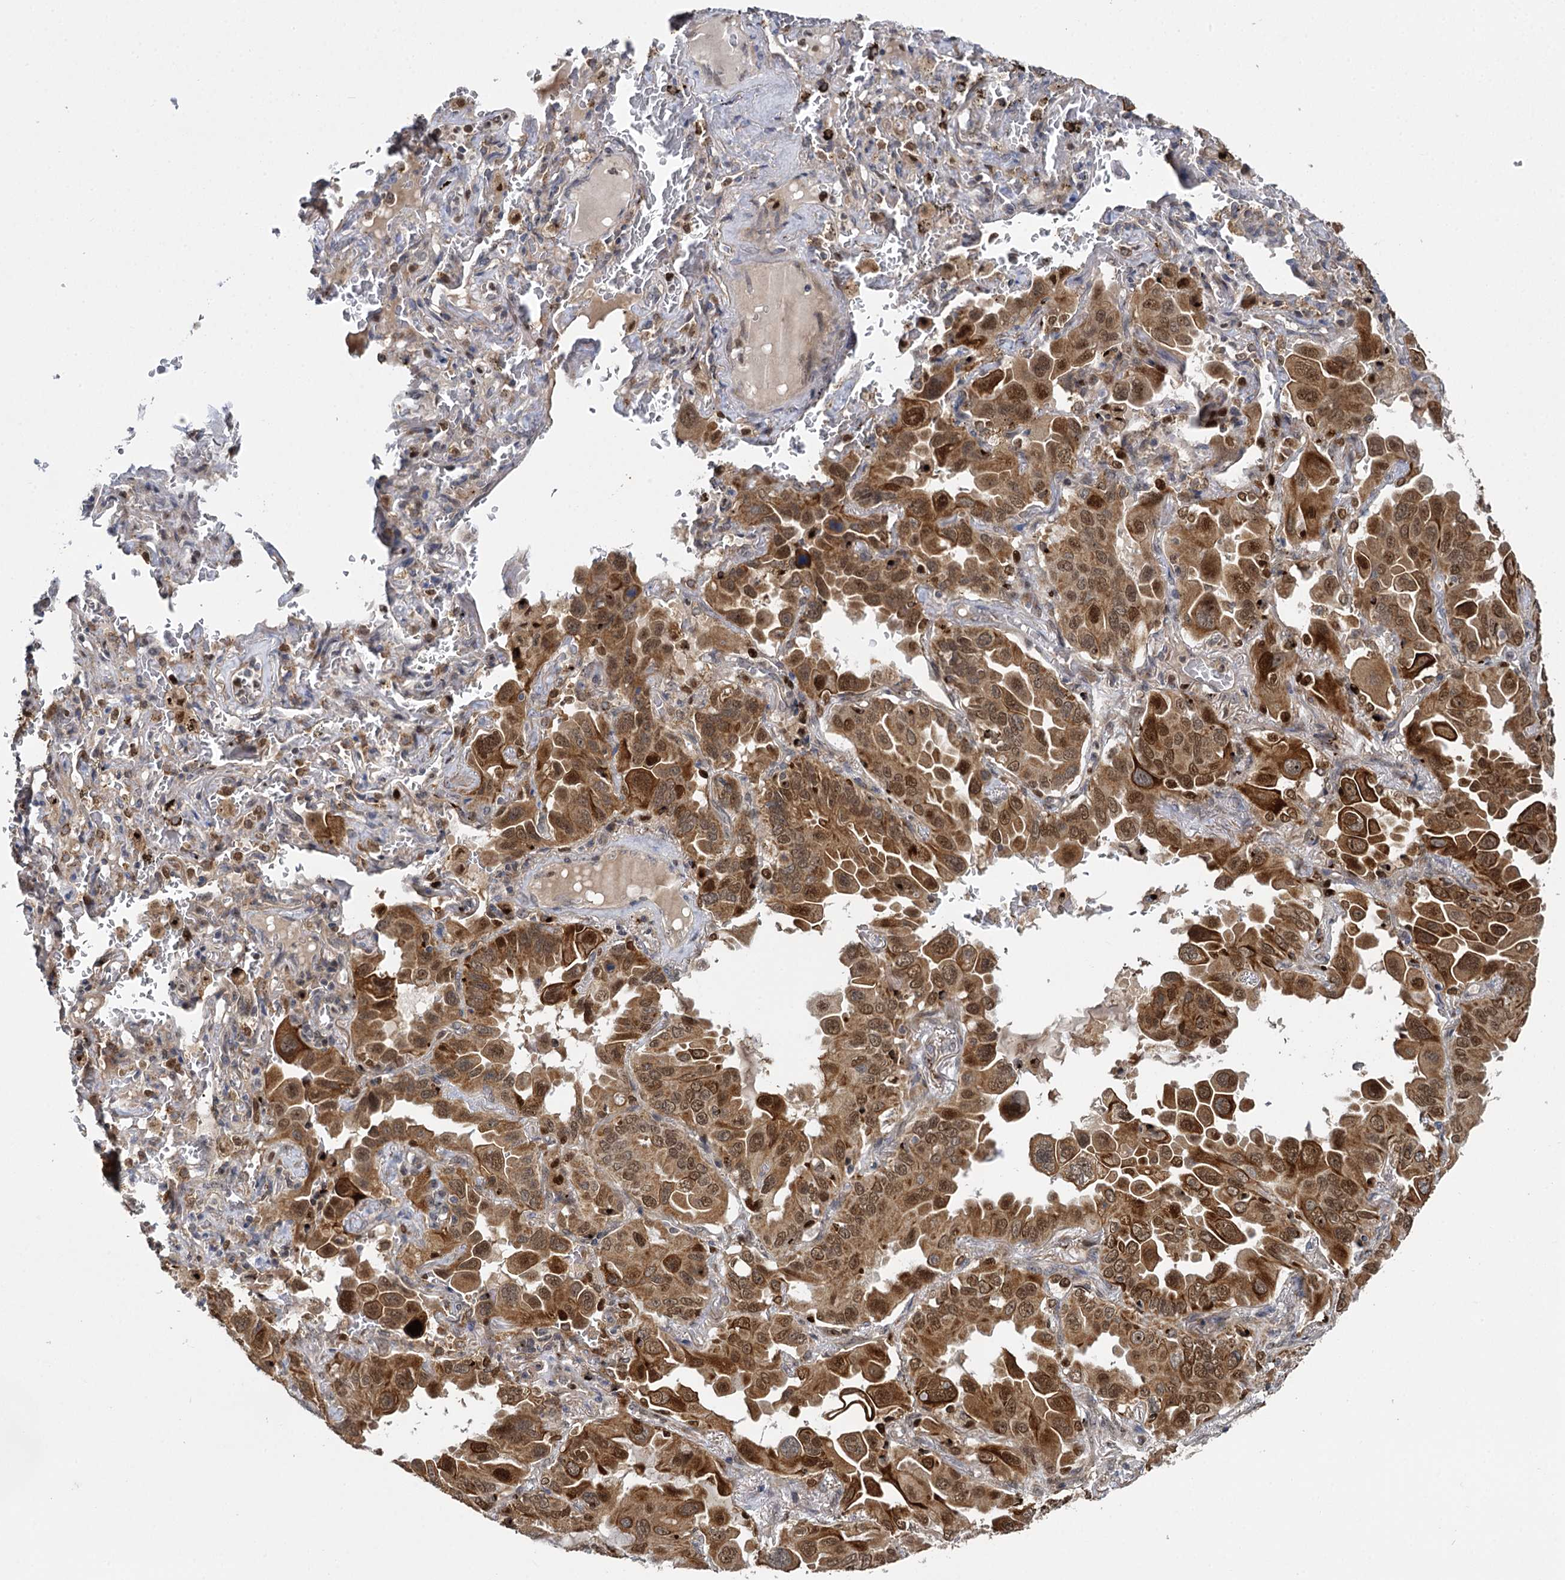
{"staining": {"intensity": "moderate", "quantity": ">75%", "location": "cytoplasmic/membranous,nuclear"}, "tissue": "lung cancer", "cell_type": "Tumor cells", "image_type": "cancer", "snomed": [{"axis": "morphology", "description": "Adenocarcinoma, NOS"}, {"axis": "topography", "description": "Lung"}], "caption": "Adenocarcinoma (lung) stained with a protein marker demonstrates moderate staining in tumor cells.", "gene": "GAL3ST4", "patient": {"sex": "male", "age": 64}}